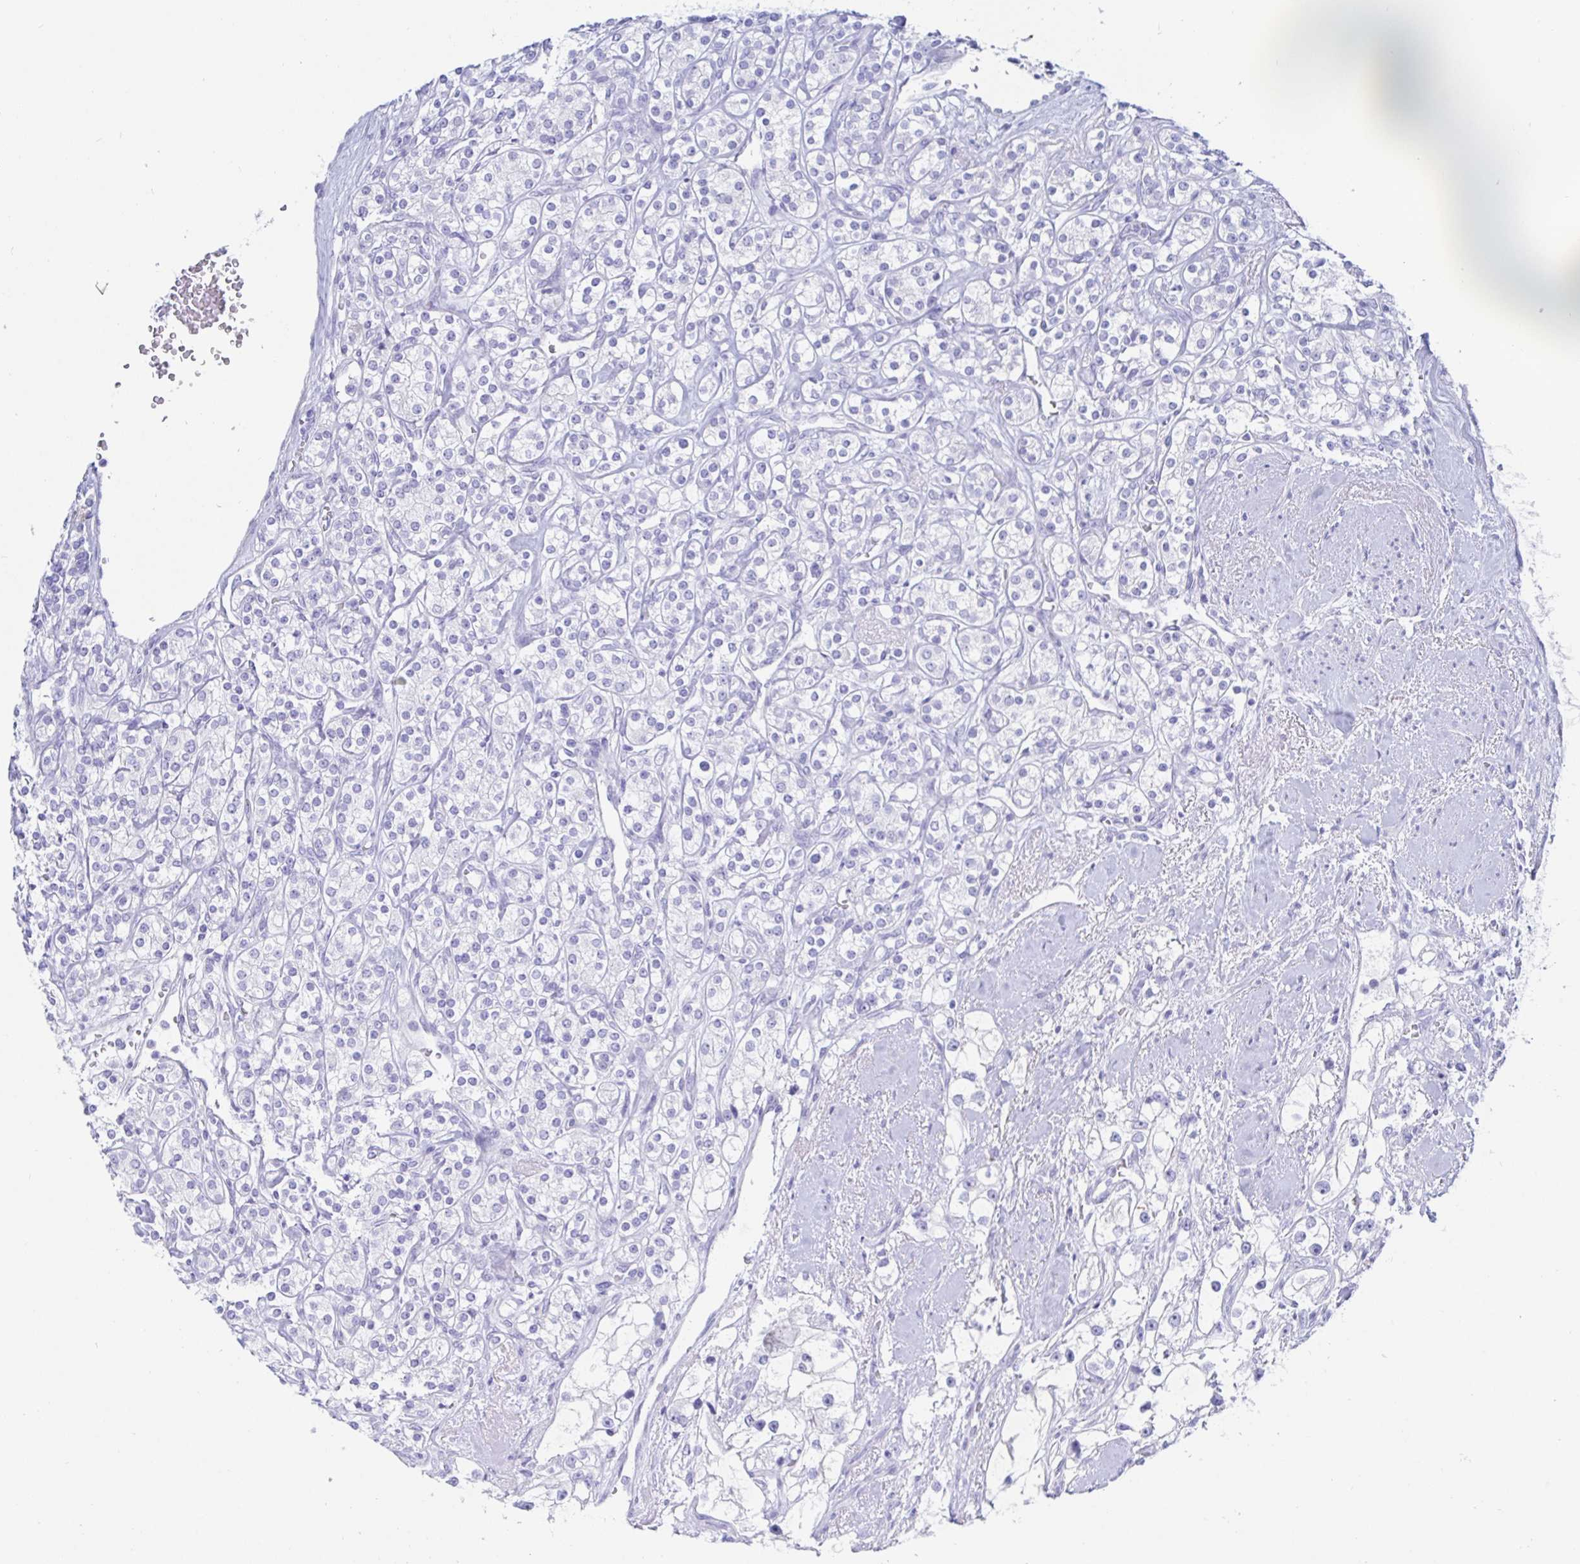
{"staining": {"intensity": "negative", "quantity": "none", "location": "none"}, "tissue": "renal cancer", "cell_type": "Tumor cells", "image_type": "cancer", "snomed": [{"axis": "morphology", "description": "Adenocarcinoma, NOS"}, {"axis": "topography", "description": "Kidney"}], "caption": "Tumor cells are negative for brown protein staining in renal cancer (adenocarcinoma).", "gene": "KCNH6", "patient": {"sex": "male", "age": 77}}